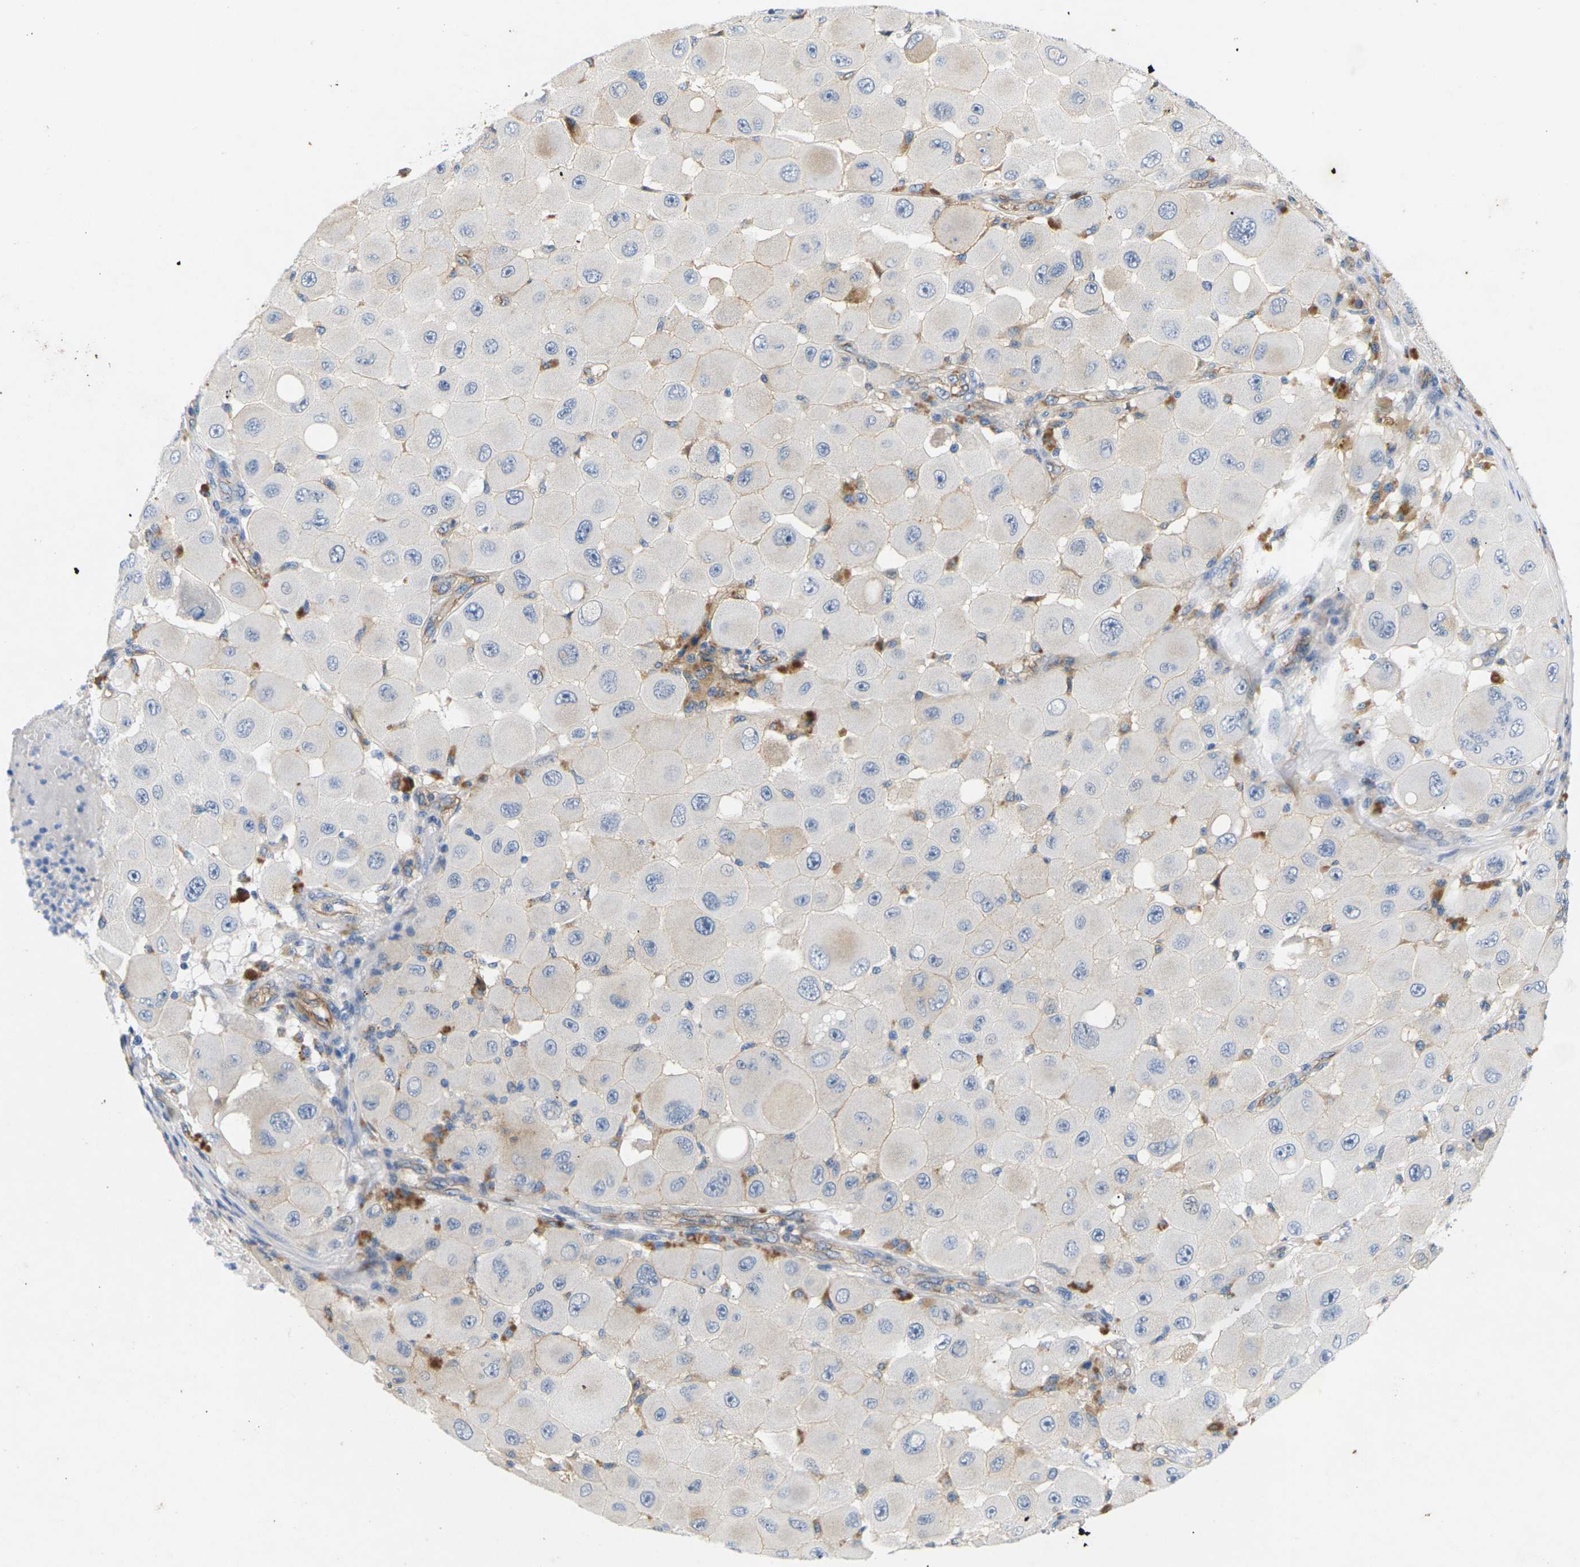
{"staining": {"intensity": "negative", "quantity": "none", "location": "none"}, "tissue": "melanoma", "cell_type": "Tumor cells", "image_type": "cancer", "snomed": [{"axis": "morphology", "description": "Malignant melanoma, NOS"}, {"axis": "topography", "description": "Skin"}], "caption": "Immunohistochemistry (IHC) photomicrograph of neoplastic tissue: melanoma stained with DAB shows no significant protein expression in tumor cells. Brightfield microscopy of IHC stained with DAB (3,3'-diaminobenzidine) (brown) and hematoxylin (blue), captured at high magnification.", "gene": "ITGA5", "patient": {"sex": "female", "age": 81}}